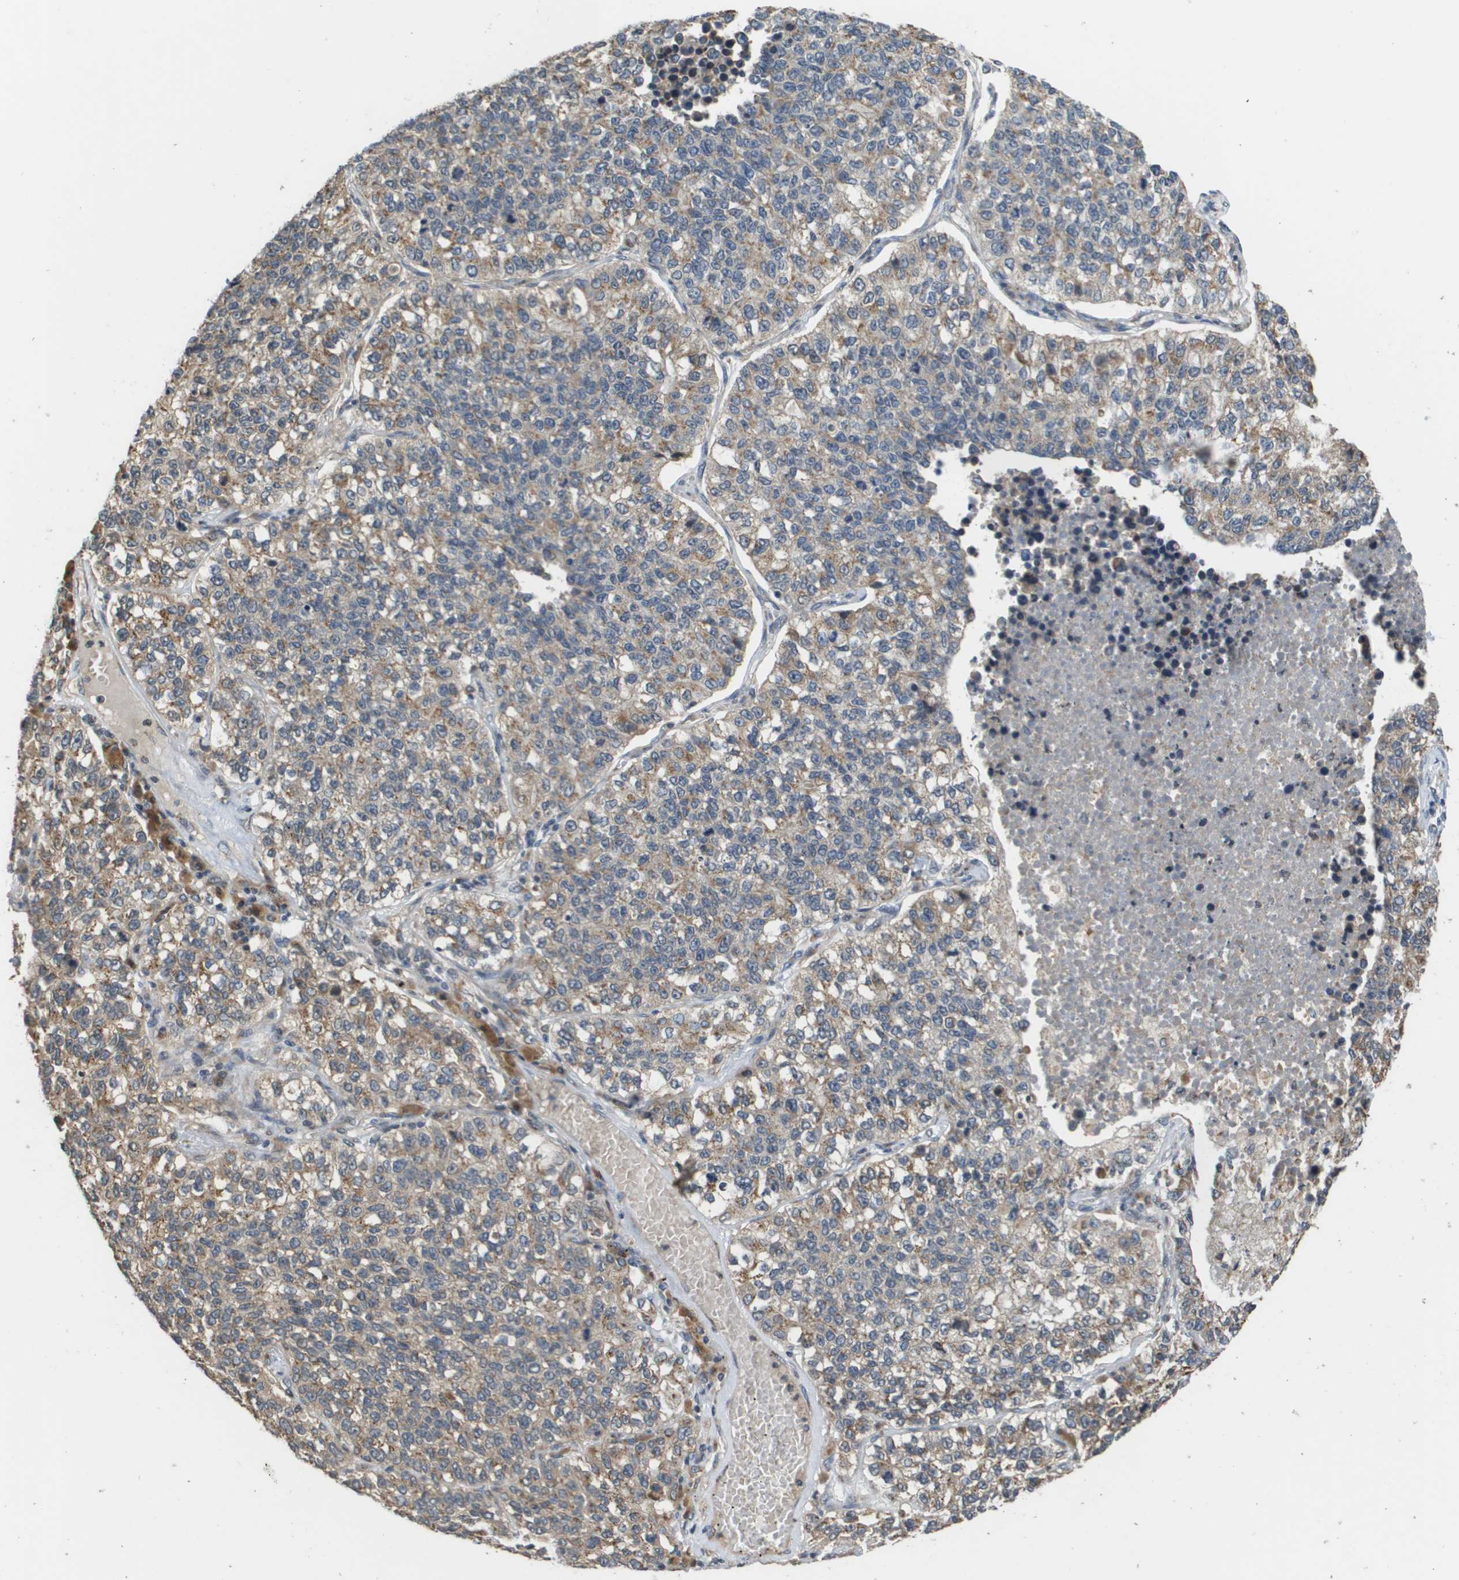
{"staining": {"intensity": "moderate", "quantity": "25%-75%", "location": "cytoplasmic/membranous"}, "tissue": "lung cancer", "cell_type": "Tumor cells", "image_type": "cancer", "snomed": [{"axis": "morphology", "description": "Adenocarcinoma, NOS"}, {"axis": "topography", "description": "Lung"}], "caption": "A medium amount of moderate cytoplasmic/membranous positivity is identified in approximately 25%-75% of tumor cells in lung cancer tissue.", "gene": "PCK1", "patient": {"sex": "male", "age": 49}}